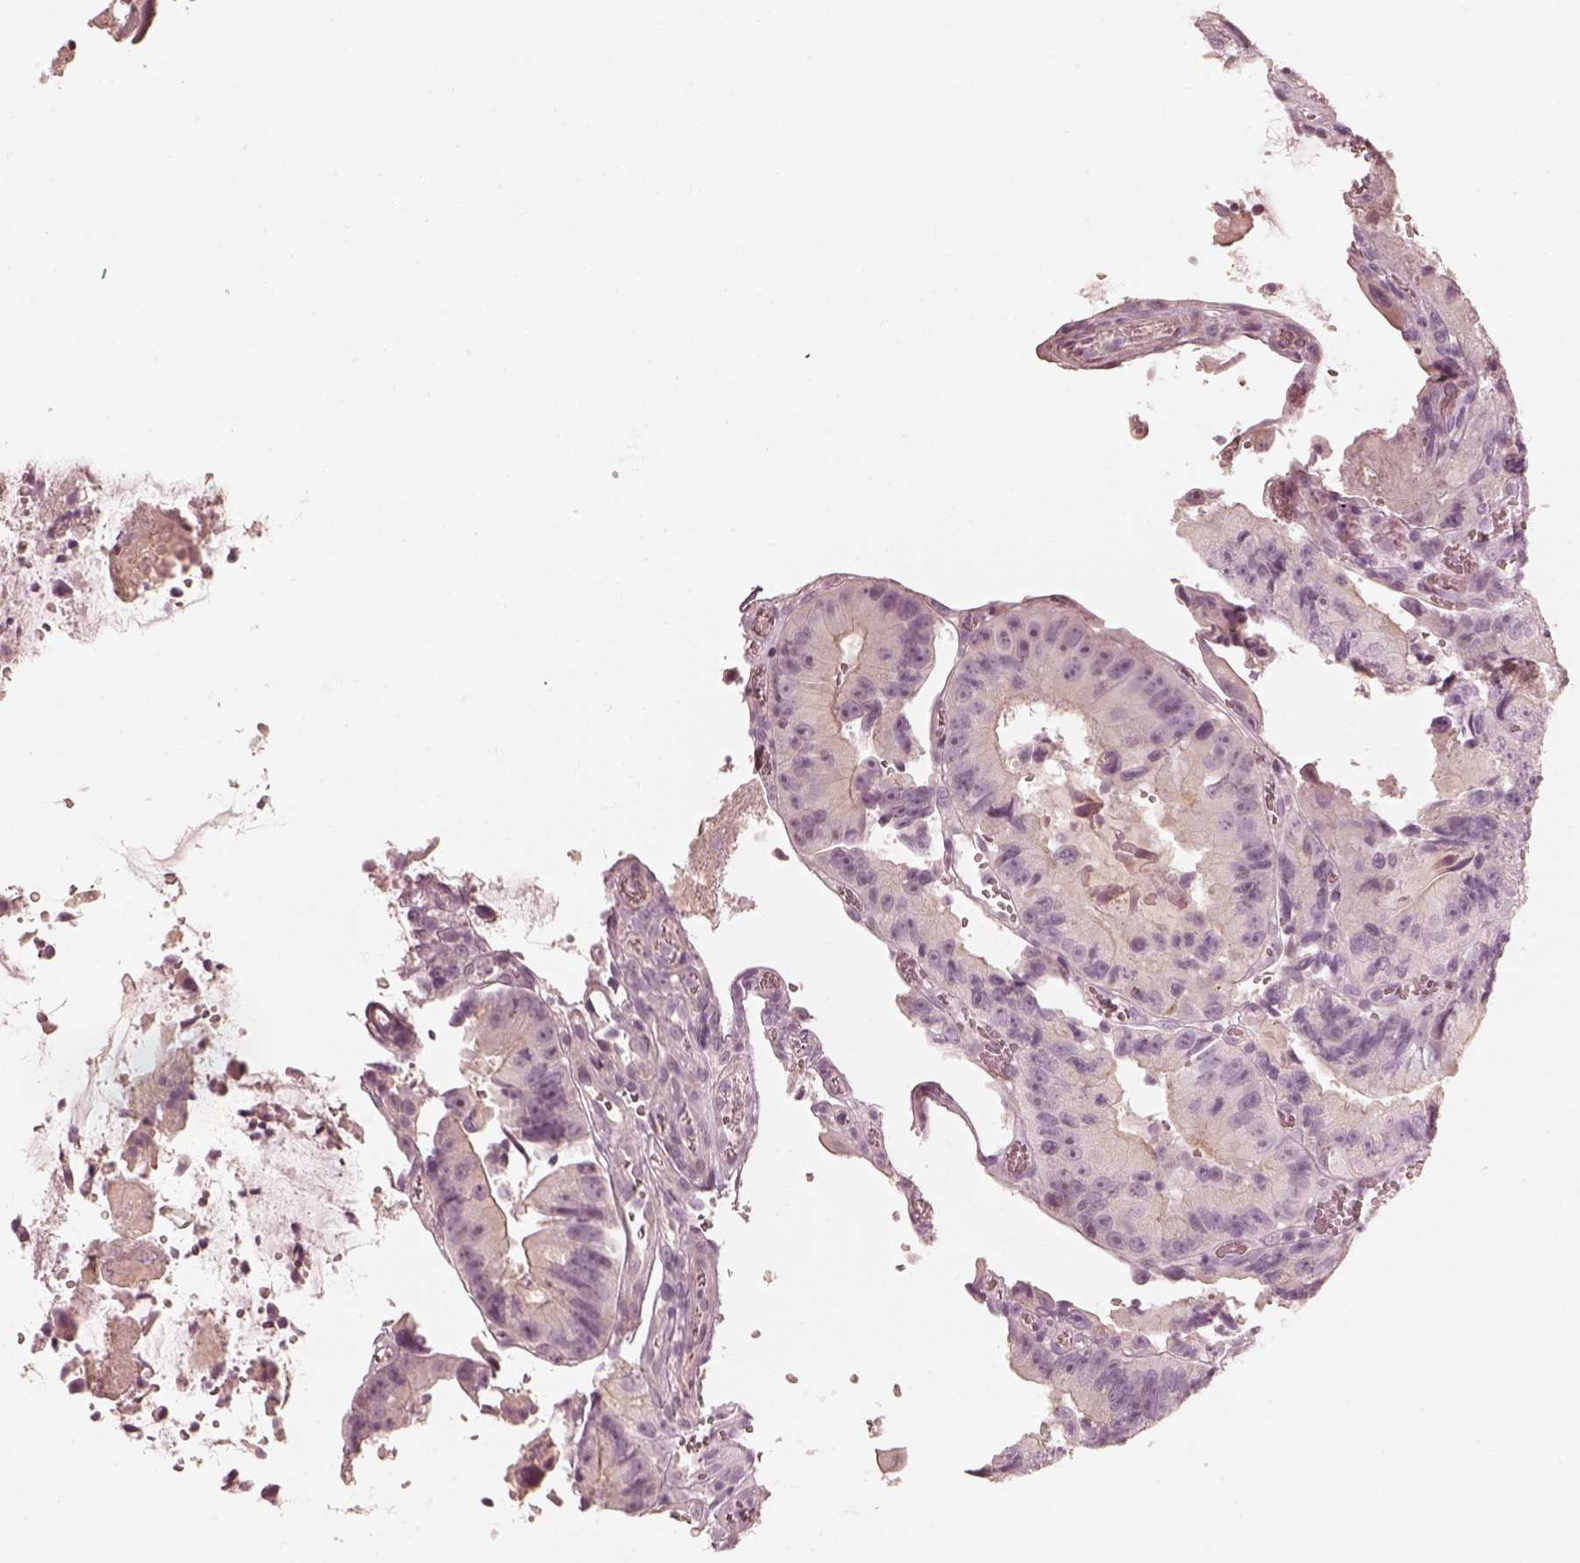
{"staining": {"intensity": "negative", "quantity": "none", "location": "none"}, "tissue": "colorectal cancer", "cell_type": "Tumor cells", "image_type": "cancer", "snomed": [{"axis": "morphology", "description": "Adenocarcinoma, NOS"}, {"axis": "topography", "description": "Colon"}], "caption": "Immunohistochemistry image of human adenocarcinoma (colorectal) stained for a protein (brown), which shows no positivity in tumor cells.", "gene": "SPATA24", "patient": {"sex": "female", "age": 86}}